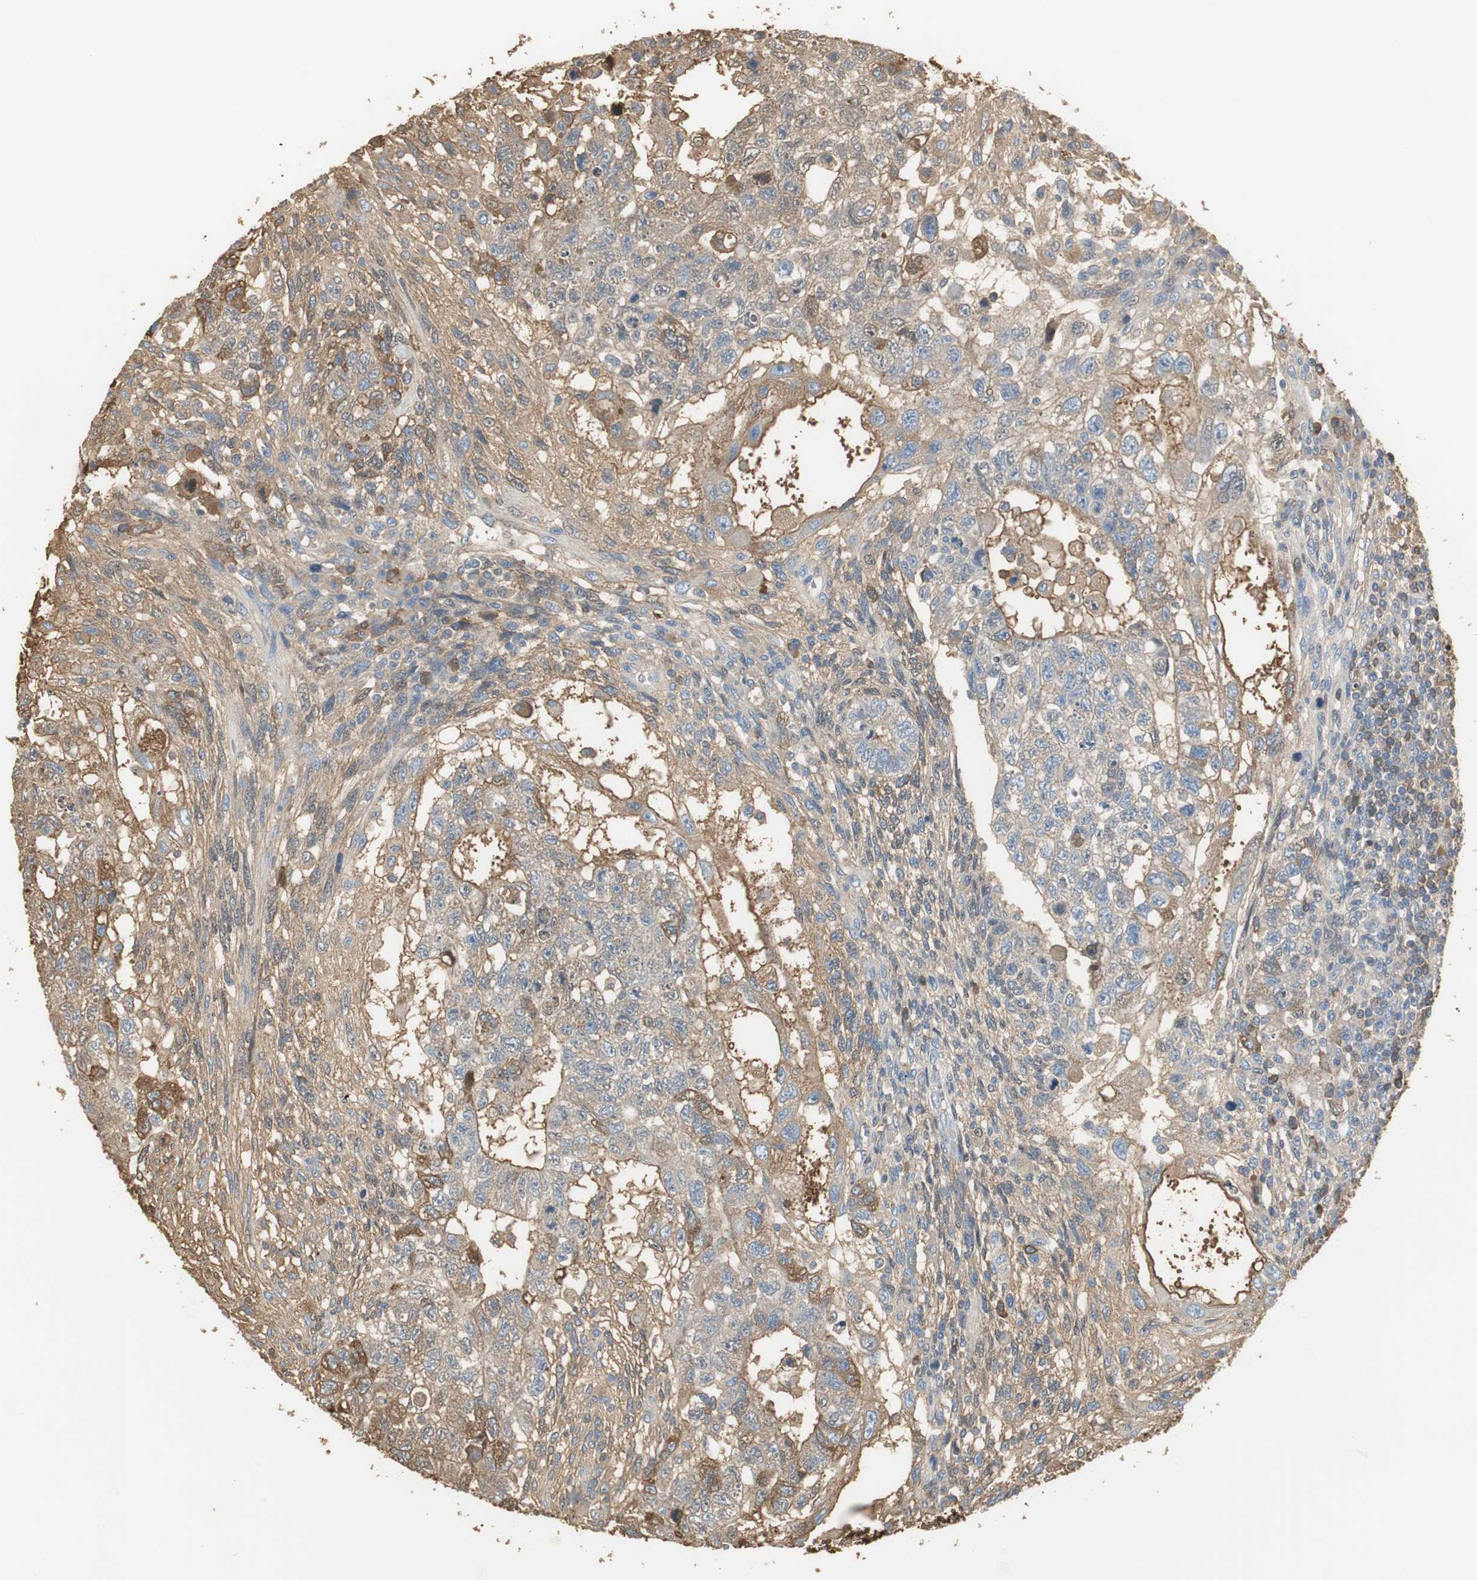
{"staining": {"intensity": "weak", "quantity": "25%-75%", "location": "cytoplasmic/membranous"}, "tissue": "testis cancer", "cell_type": "Tumor cells", "image_type": "cancer", "snomed": [{"axis": "morphology", "description": "Normal tissue, NOS"}, {"axis": "morphology", "description": "Carcinoma, Embryonal, NOS"}, {"axis": "topography", "description": "Testis"}], "caption": "Immunohistochemistry (IHC) micrograph of testis embryonal carcinoma stained for a protein (brown), which reveals low levels of weak cytoplasmic/membranous staining in approximately 25%-75% of tumor cells.", "gene": "IGHA1", "patient": {"sex": "male", "age": 36}}